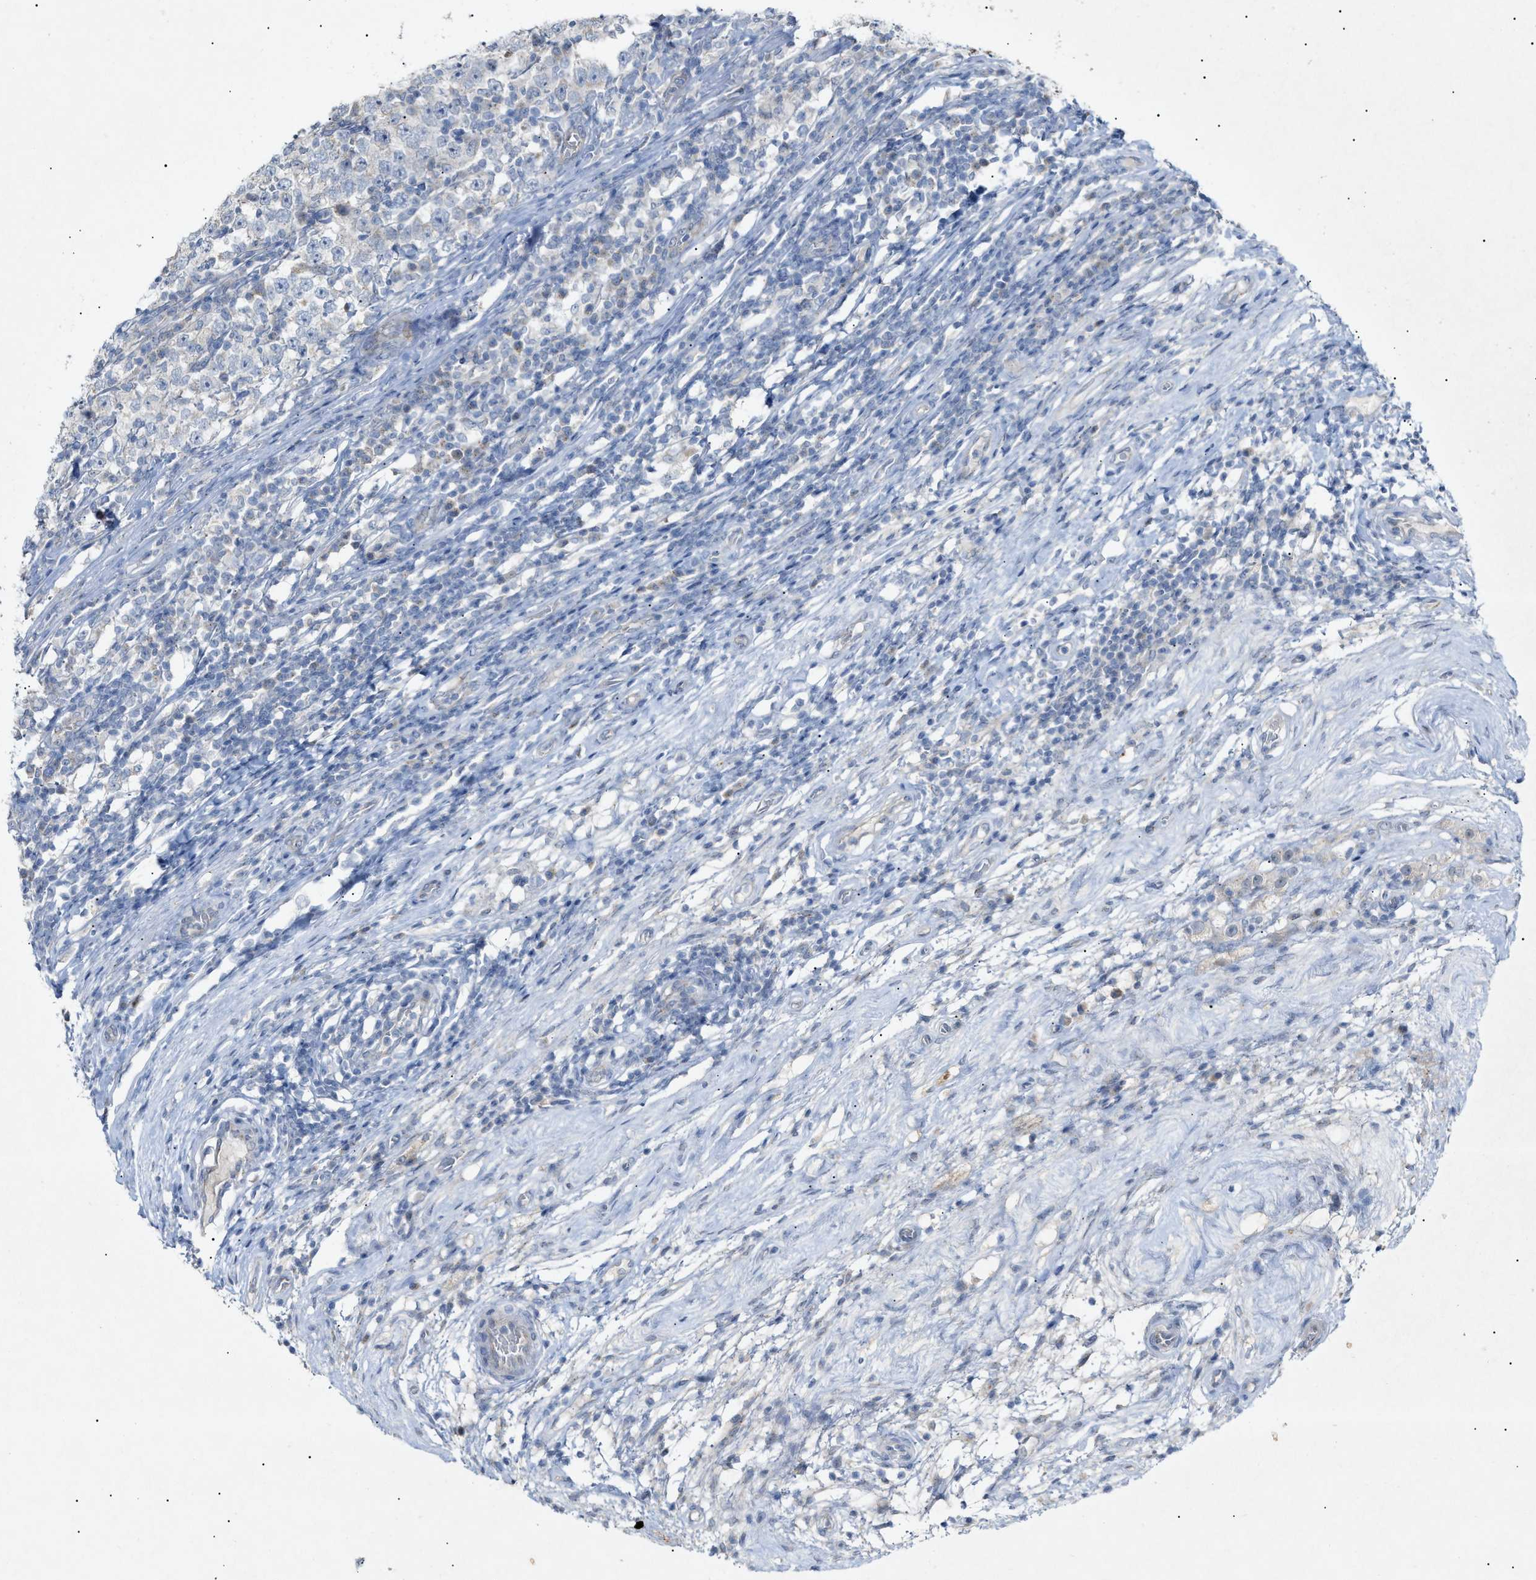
{"staining": {"intensity": "negative", "quantity": "none", "location": "none"}, "tissue": "testis cancer", "cell_type": "Tumor cells", "image_type": "cancer", "snomed": [{"axis": "morphology", "description": "Seminoma, NOS"}, {"axis": "topography", "description": "Testis"}], "caption": "Human testis cancer (seminoma) stained for a protein using immunohistochemistry demonstrates no expression in tumor cells.", "gene": "SLC25A31", "patient": {"sex": "male", "age": 43}}